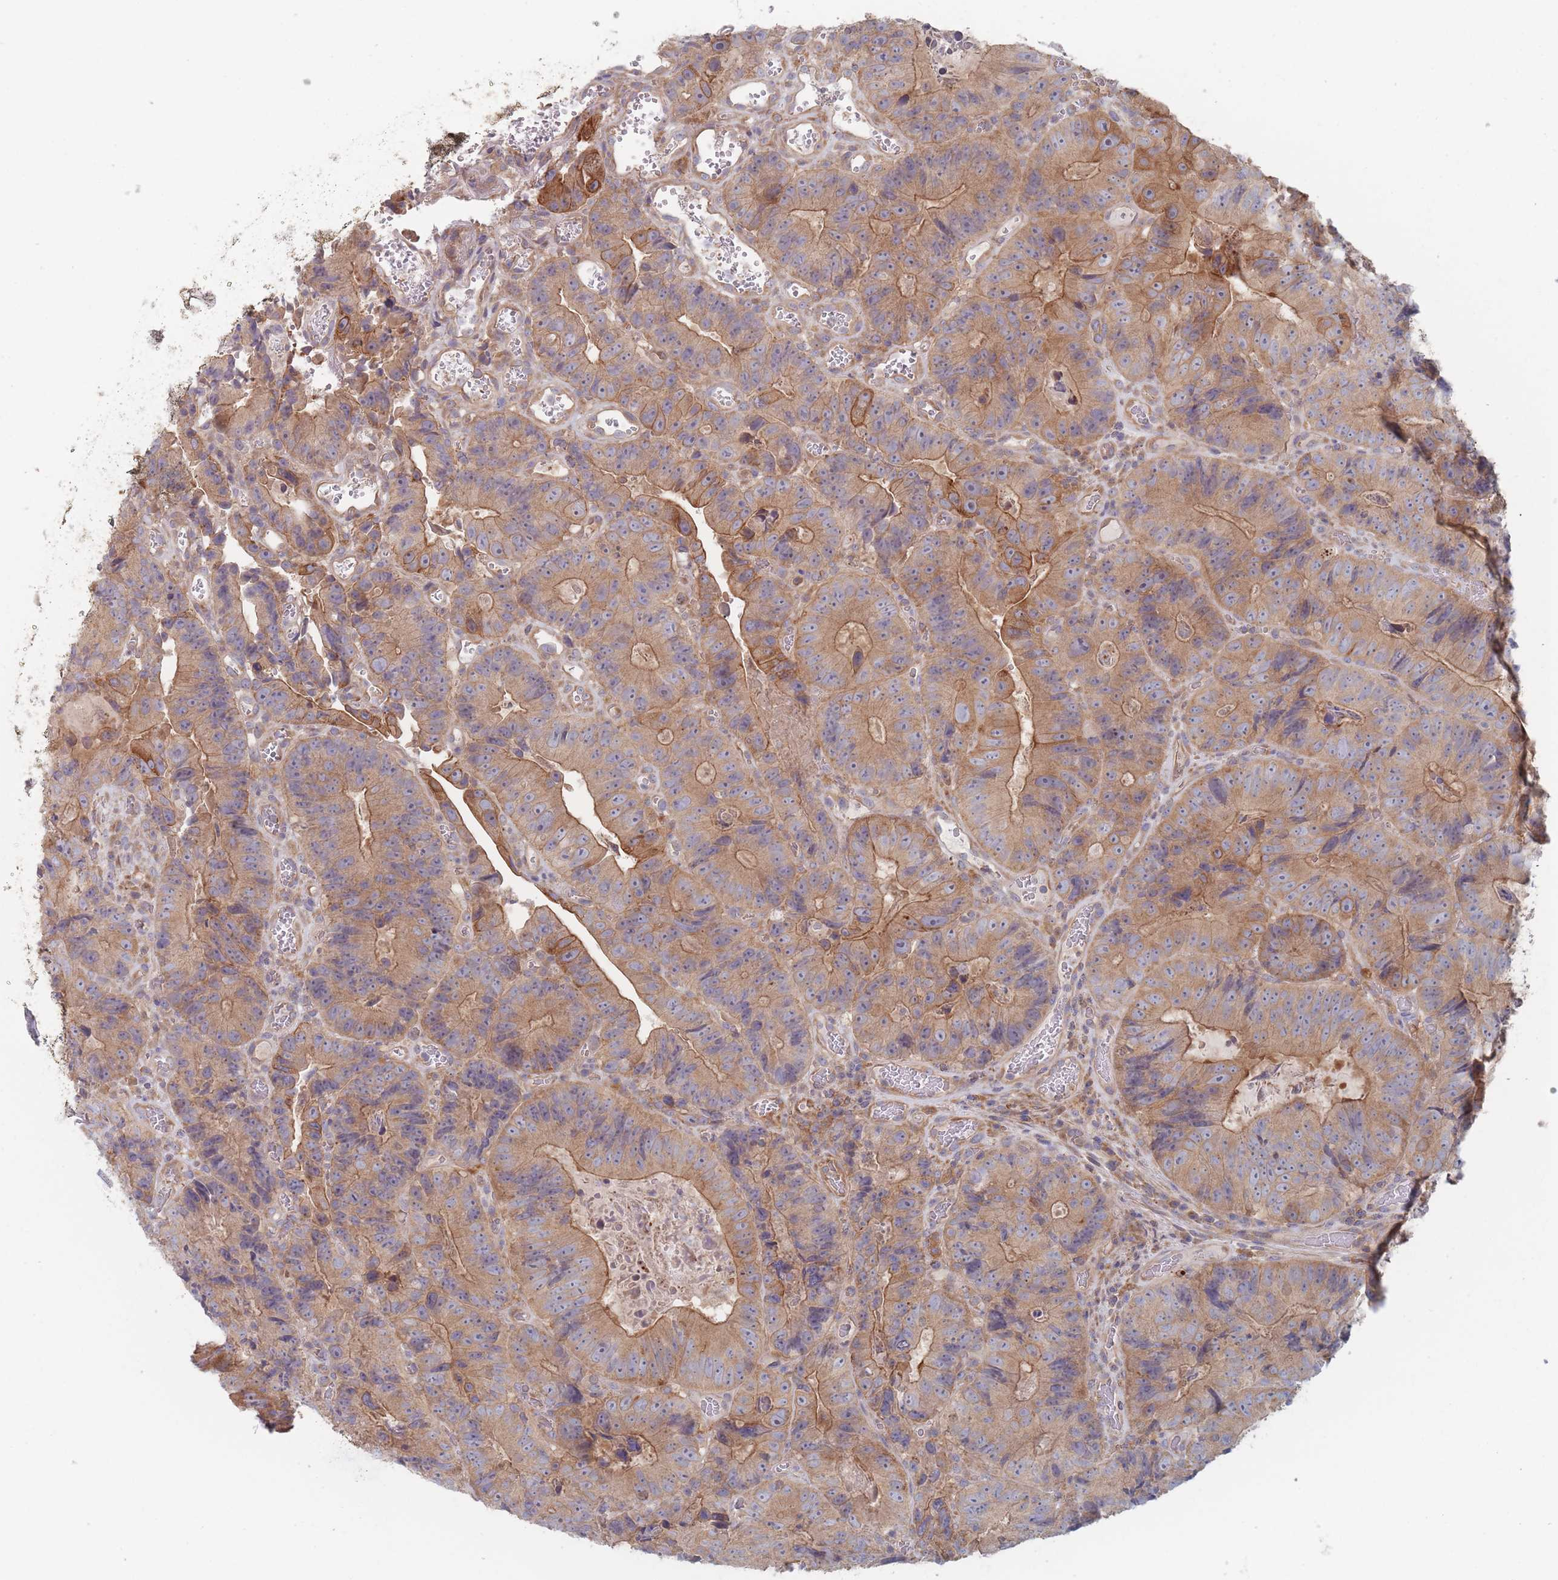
{"staining": {"intensity": "moderate", "quantity": ">75%", "location": "cytoplasmic/membranous"}, "tissue": "colorectal cancer", "cell_type": "Tumor cells", "image_type": "cancer", "snomed": [{"axis": "morphology", "description": "Adenocarcinoma, NOS"}, {"axis": "topography", "description": "Colon"}], "caption": "A medium amount of moderate cytoplasmic/membranous expression is identified in approximately >75% of tumor cells in colorectal cancer tissue. Ihc stains the protein of interest in brown and the nuclei are stained blue.", "gene": "EFCC1", "patient": {"sex": "female", "age": 86}}